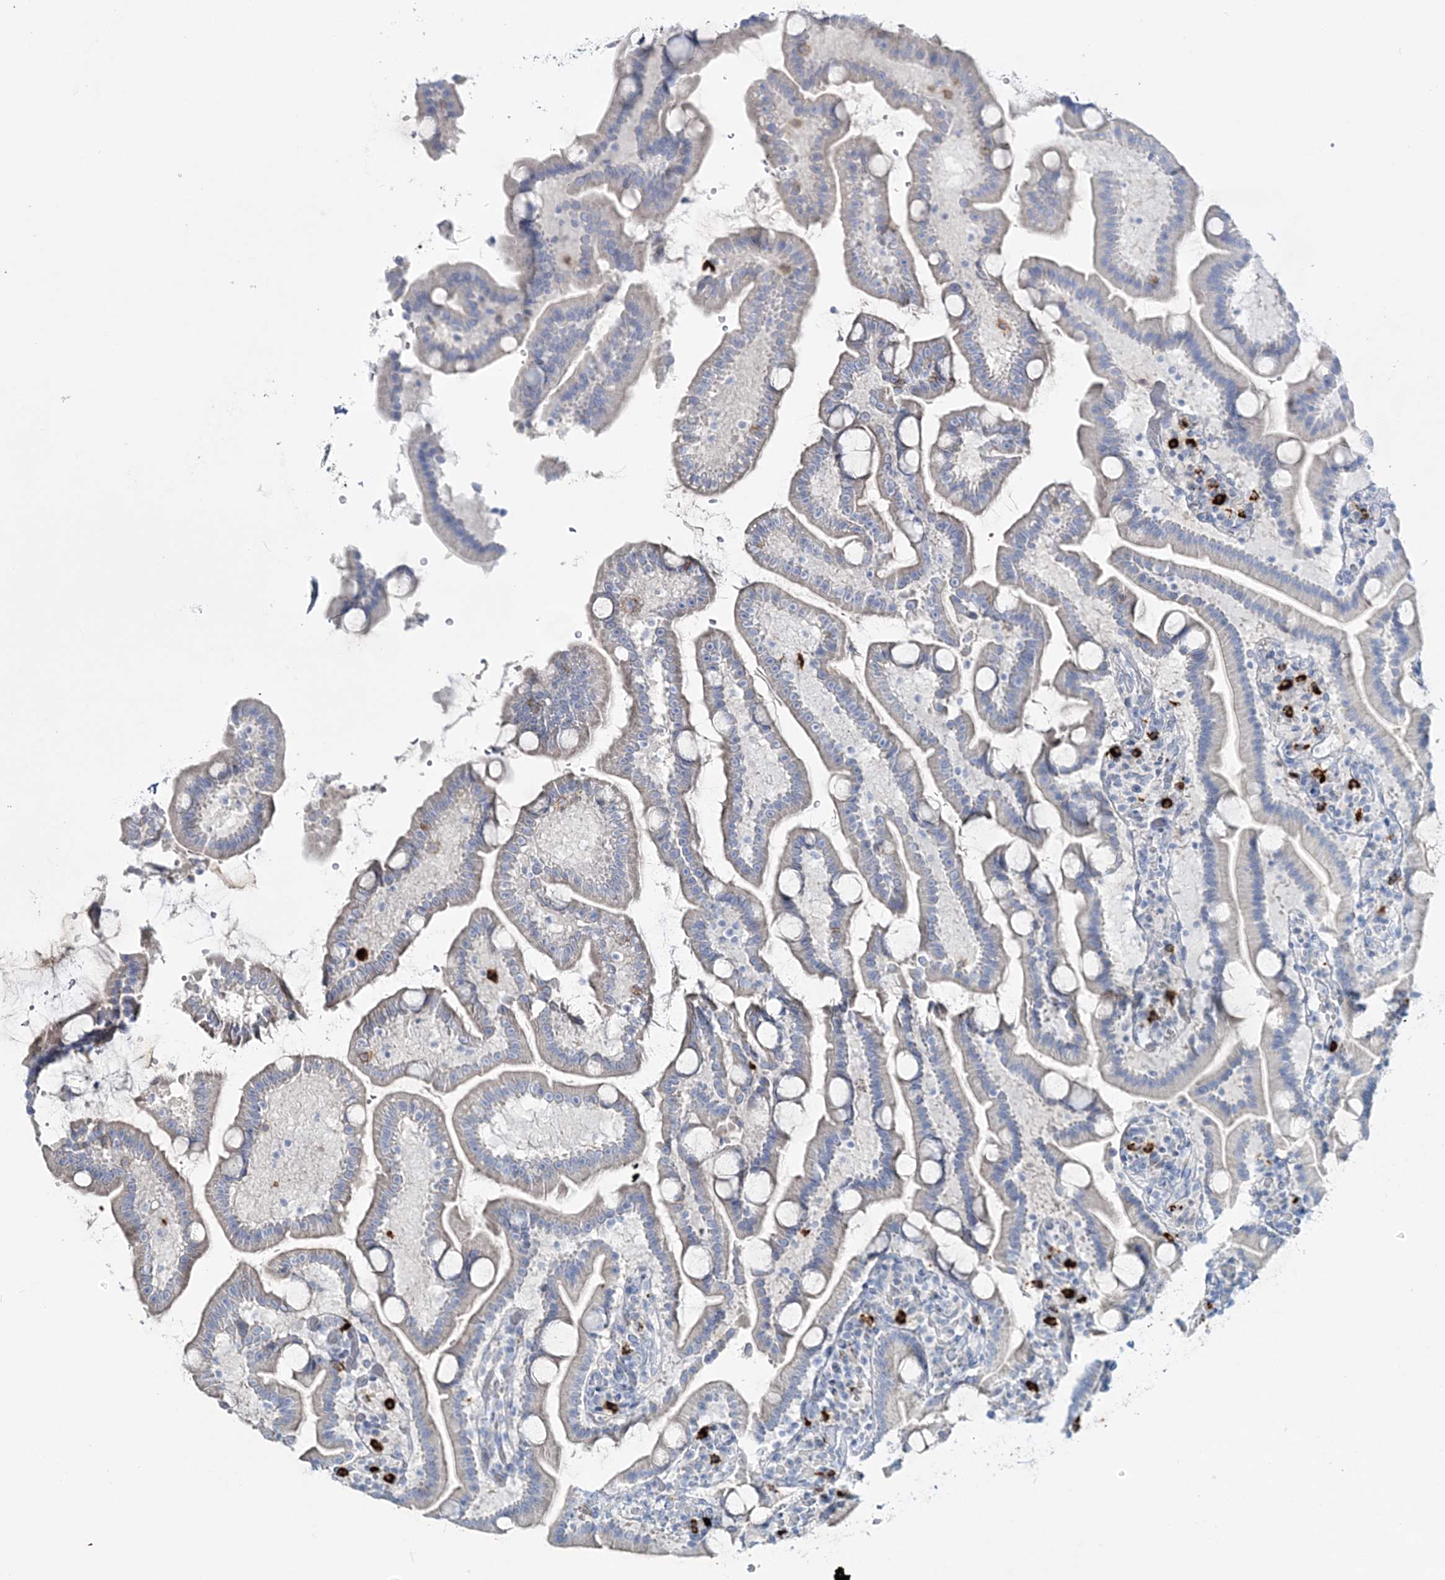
{"staining": {"intensity": "negative", "quantity": "none", "location": "none"}, "tissue": "duodenum", "cell_type": "Glandular cells", "image_type": "normal", "snomed": [{"axis": "morphology", "description": "Normal tissue, NOS"}, {"axis": "topography", "description": "Duodenum"}], "caption": "Duodenum was stained to show a protein in brown. There is no significant expression in glandular cells.", "gene": "WDSUB1", "patient": {"sex": "male", "age": 55}}